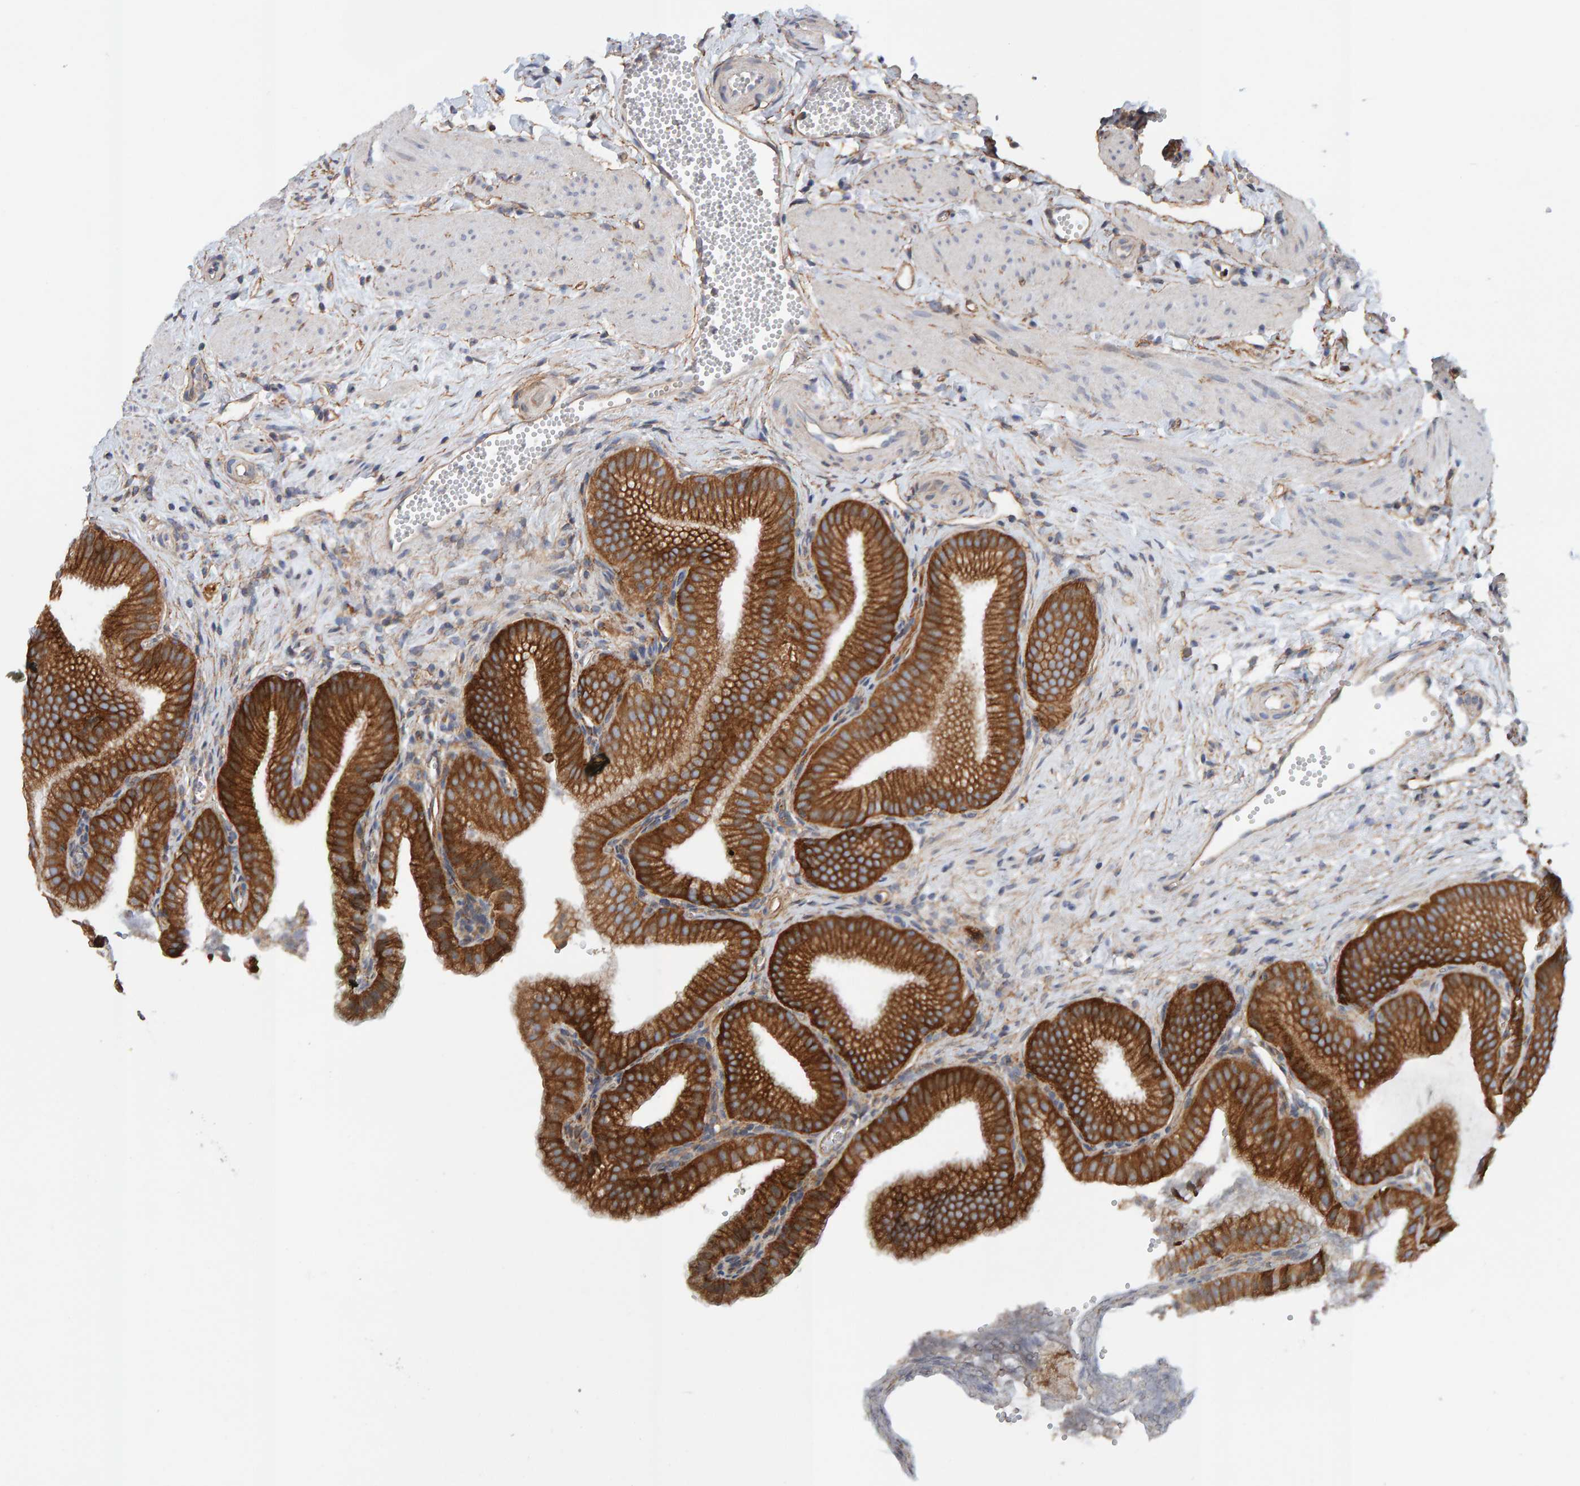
{"staining": {"intensity": "strong", "quantity": ">75%", "location": "cytoplasmic/membranous"}, "tissue": "gallbladder", "cell_type": "Glandular cells", "image_type": "normal", "snomed": [{"axis": "morphology", "description": "Normal tissue, NOS"}, {"axis": "topography", "description": "Gallbladder"}], "caption": "DAB immunohistochemical staining of unremarkable human gallbladder exhibits strong cytoplasmic/membranous protein expression in approximately >75% of glandular cells. (Brightfield microscopy of DAB IHC at high magnification).", "gene": "RGP1", "patient": {"sex": "male", "age": 38}}